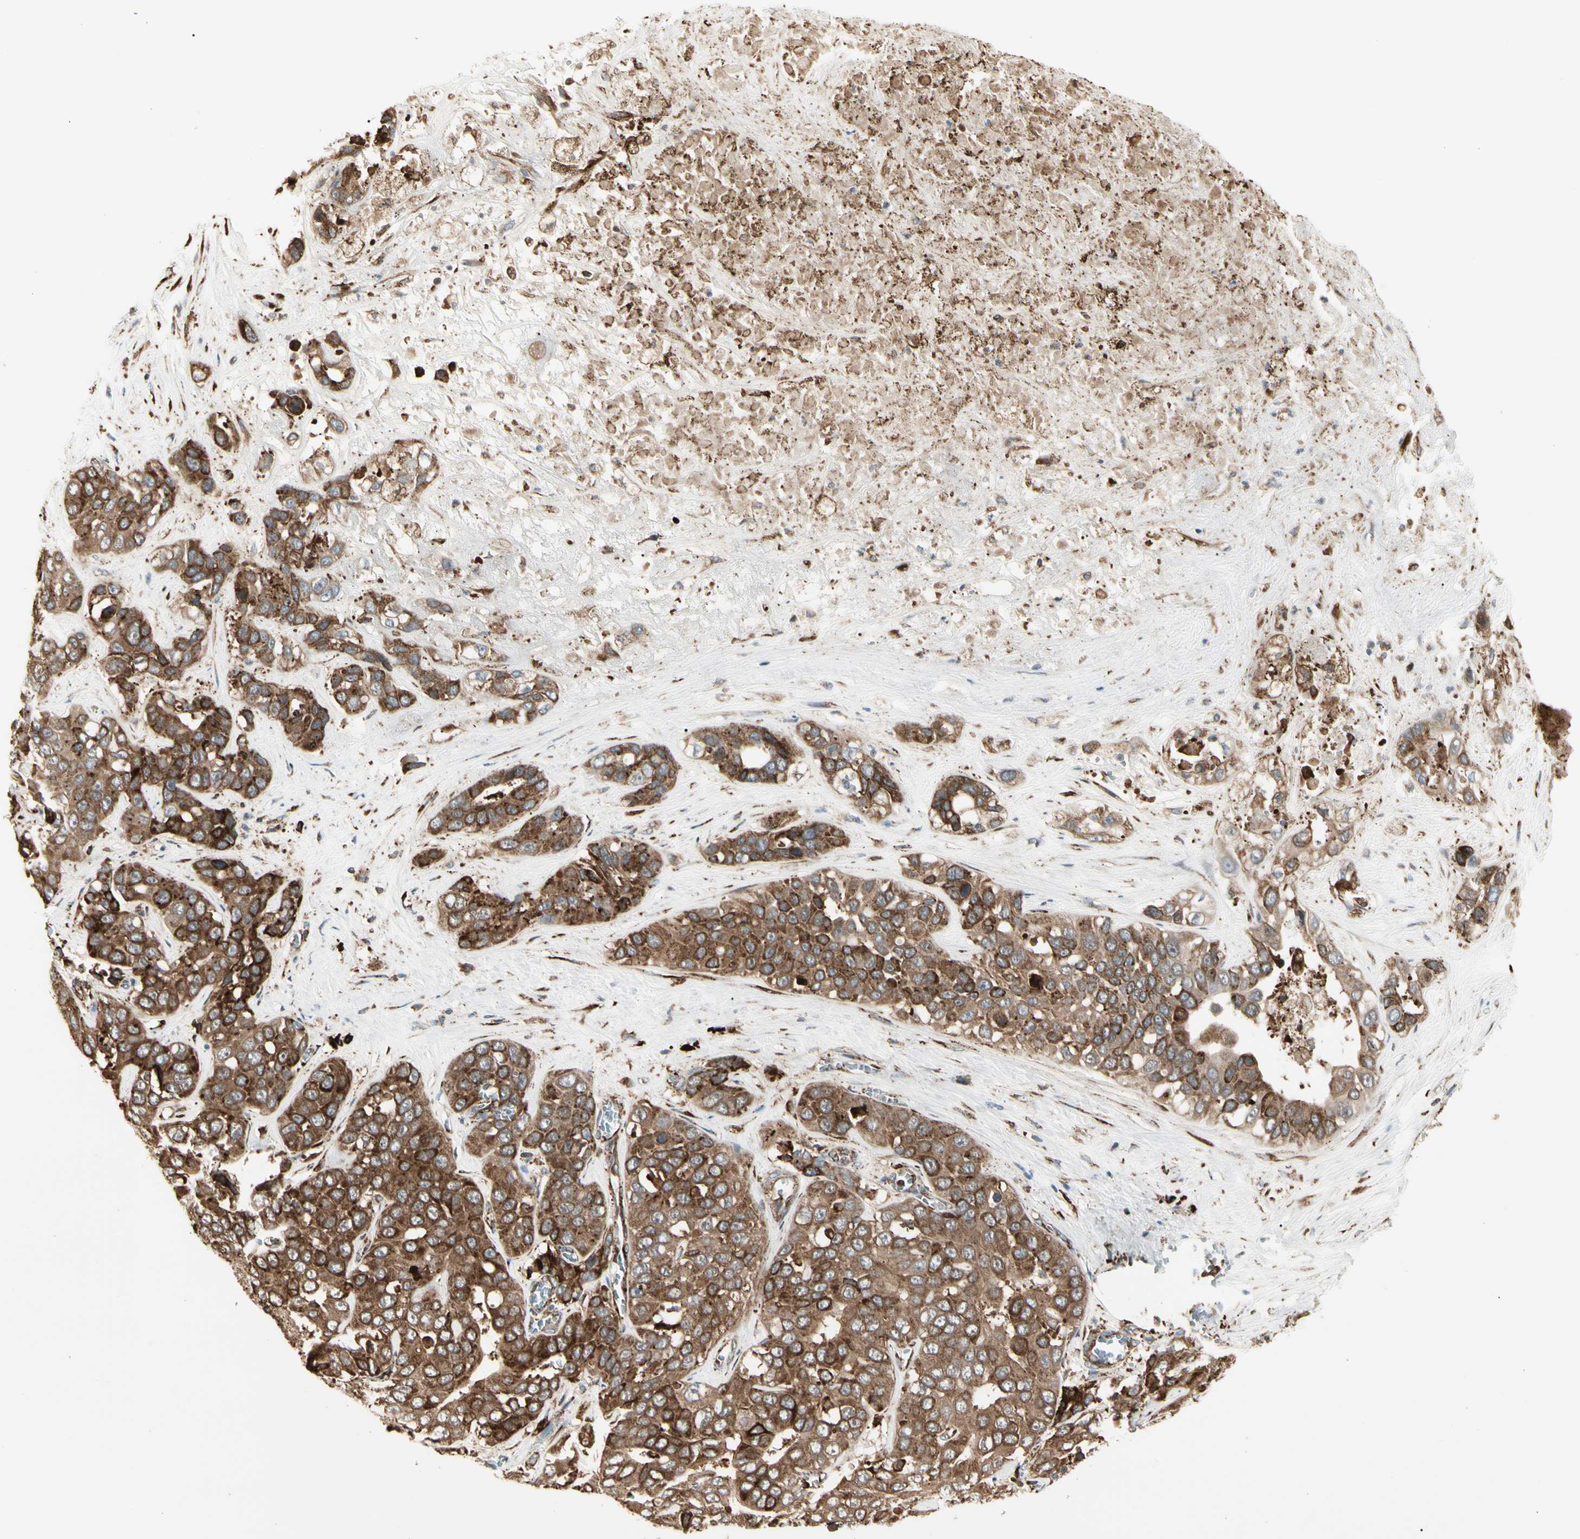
{"staining": {"intensity": "strong", "quantity": ">75%", "location": "cytoplasmic/membranous"}, "tissue": "liver cancer", "cell_type": "Tumor cells", "image_type": "cancer", "snomed": [{"axis": "morphology", "description": "Cholangiocarcinoma"}, {"axis": "topography", "description": "Liver"}], "caption": "The image demonstrates staining of liver cancer (cholangiocarcinoma), revealing strong cytoplasmic/membranous protein expression (brown color) within tumor cells.", "gene": "HSP90B1", "patient": {"sex": "female", "age": 52}}